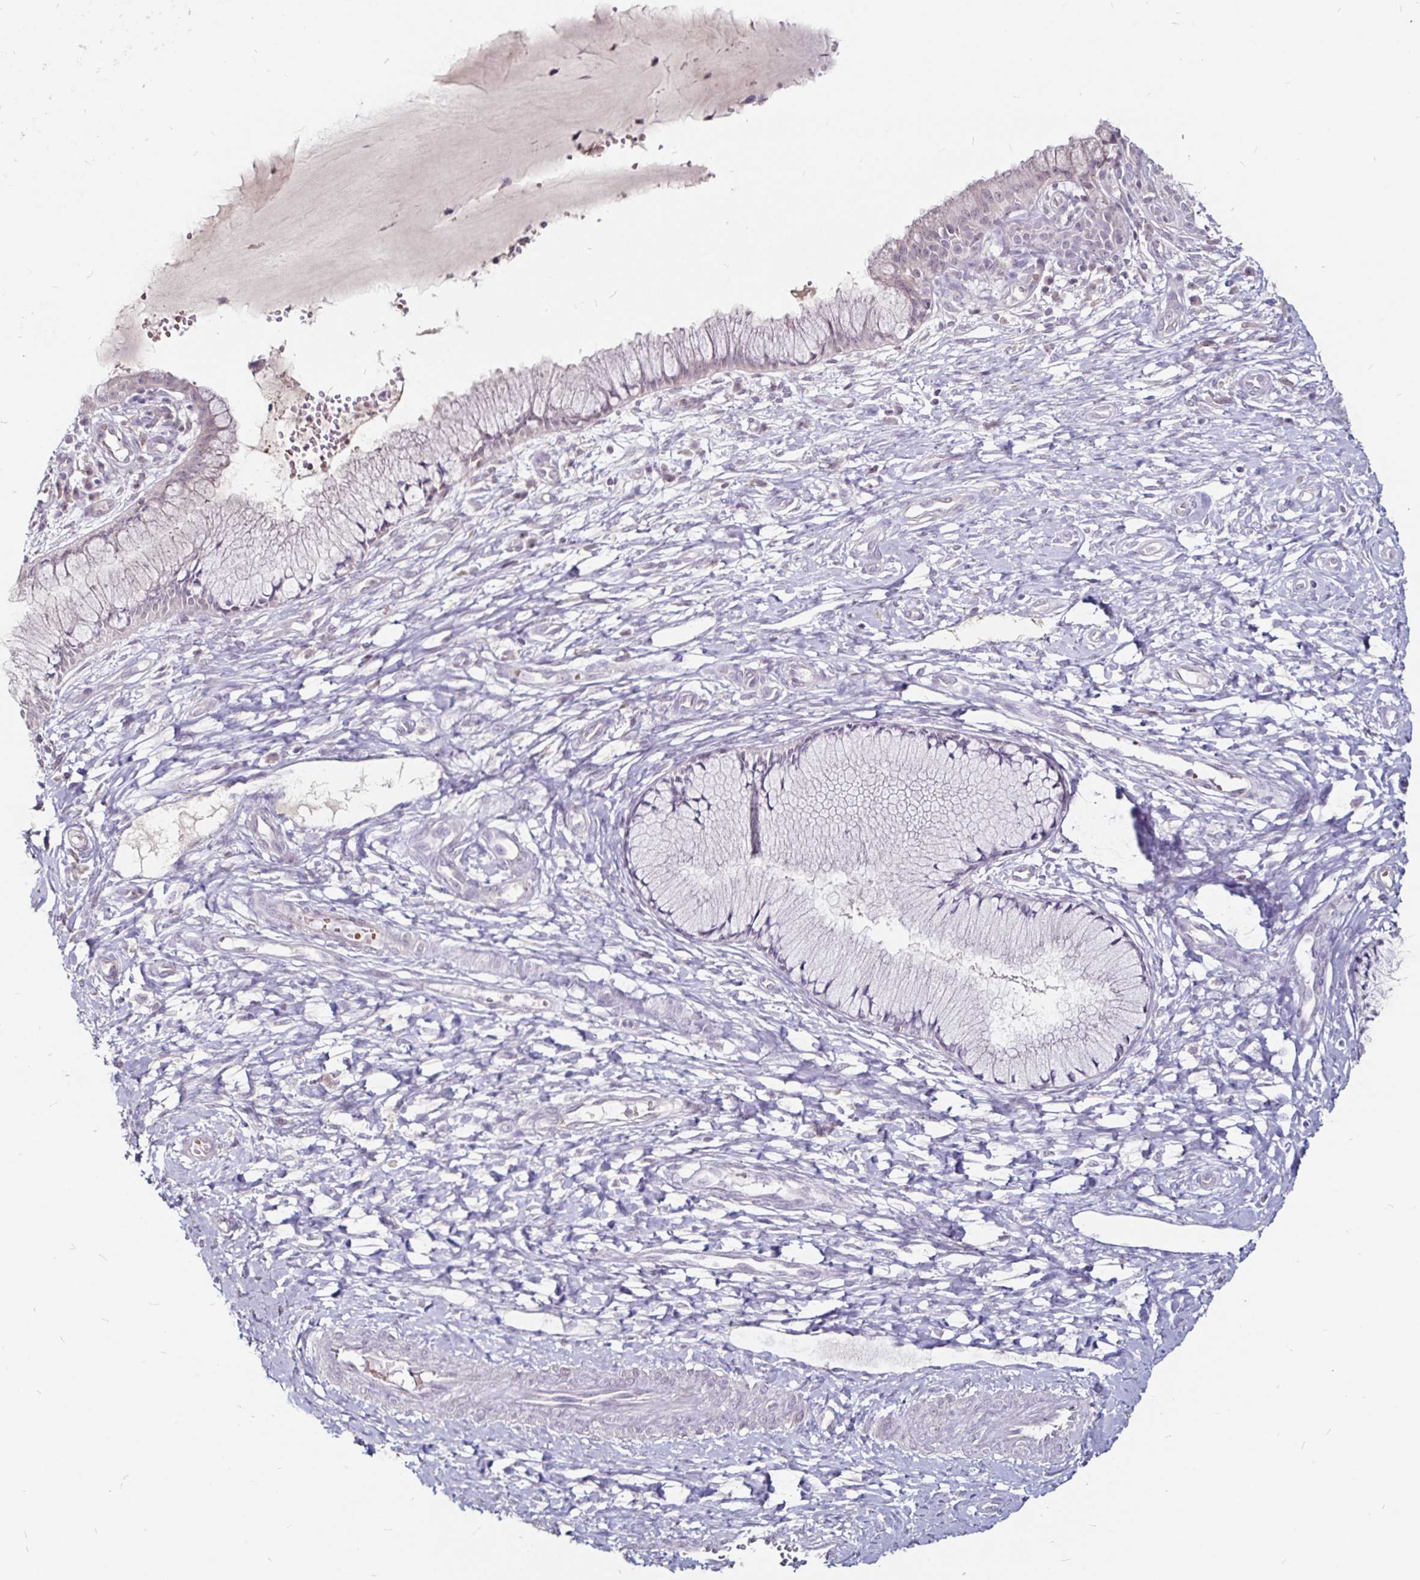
{"staining": {"intensity": "negative", "quantity": "none", "location": "none"}, "tissue": "cervix", "cell_type": "Glandular cells", "image_type": "normal", "snomed": [{"axis": "morphology", "description": "Normal tissue, NOS"}, {"axis": "topography", "description": "Cervix"}], "caption": "This is a histopathology image of immunohistochemistry staining of normal cervix, which shows no staining in glandular cells.", "gene": "FAIM2", "patient": {"sex": "female", "age": 37}}